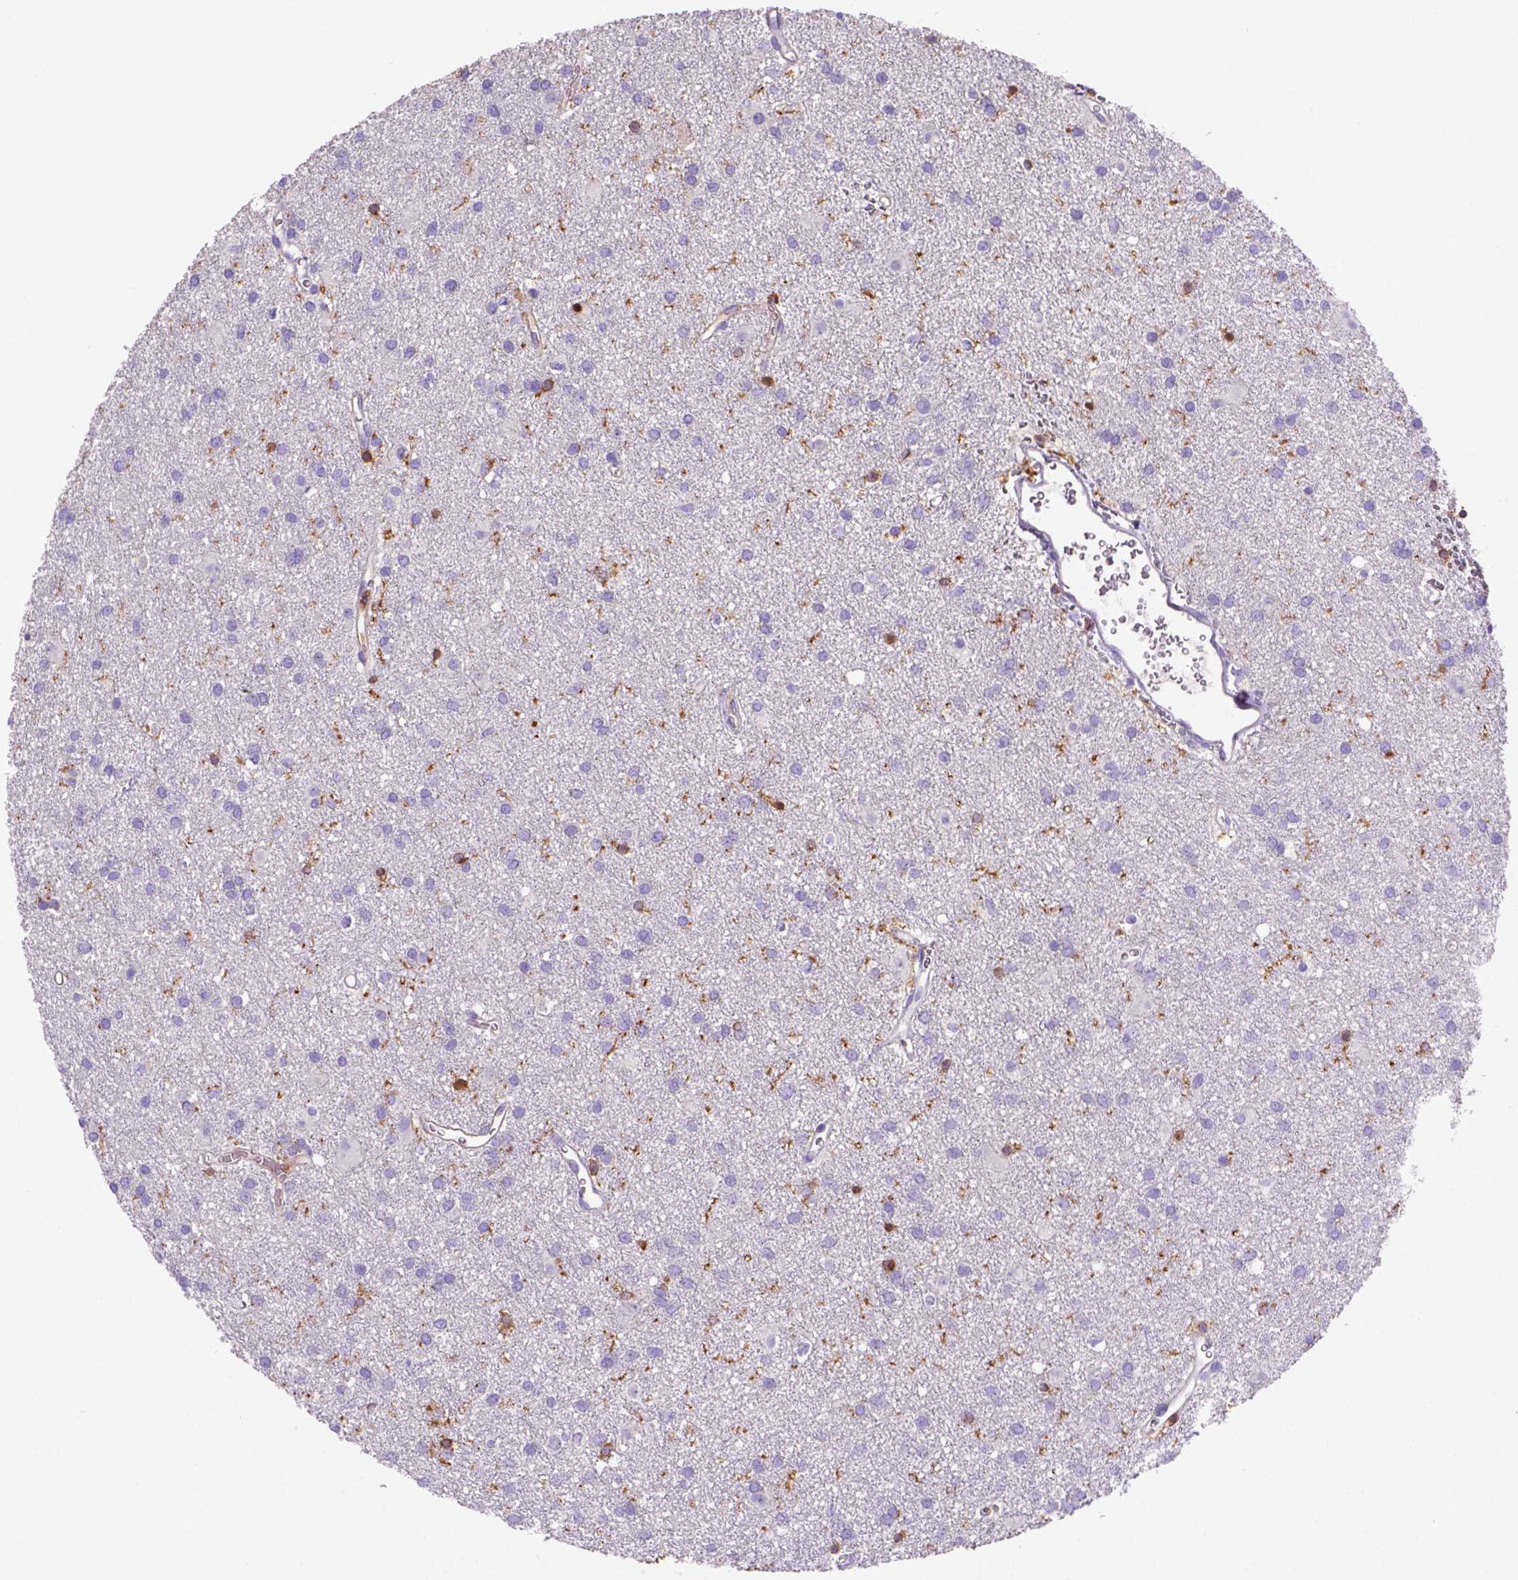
{"staining": {"intensity": "negative", "quantity": "none", "location": "none"}, "tissue": "glioma", "cell_type": "Tumor cells", "image_type": "cancer", "snomed": [{"axis": "morphology", "description": "Glioma, malignant, Low grade"}, {"axis": "topography", "description": "Brain"}], "caption": "Protein analysis of glioma reveals no significant expression in tumor cells.", "gene": "INPP5D", "patient": {"sex": "male", "age": 58}}